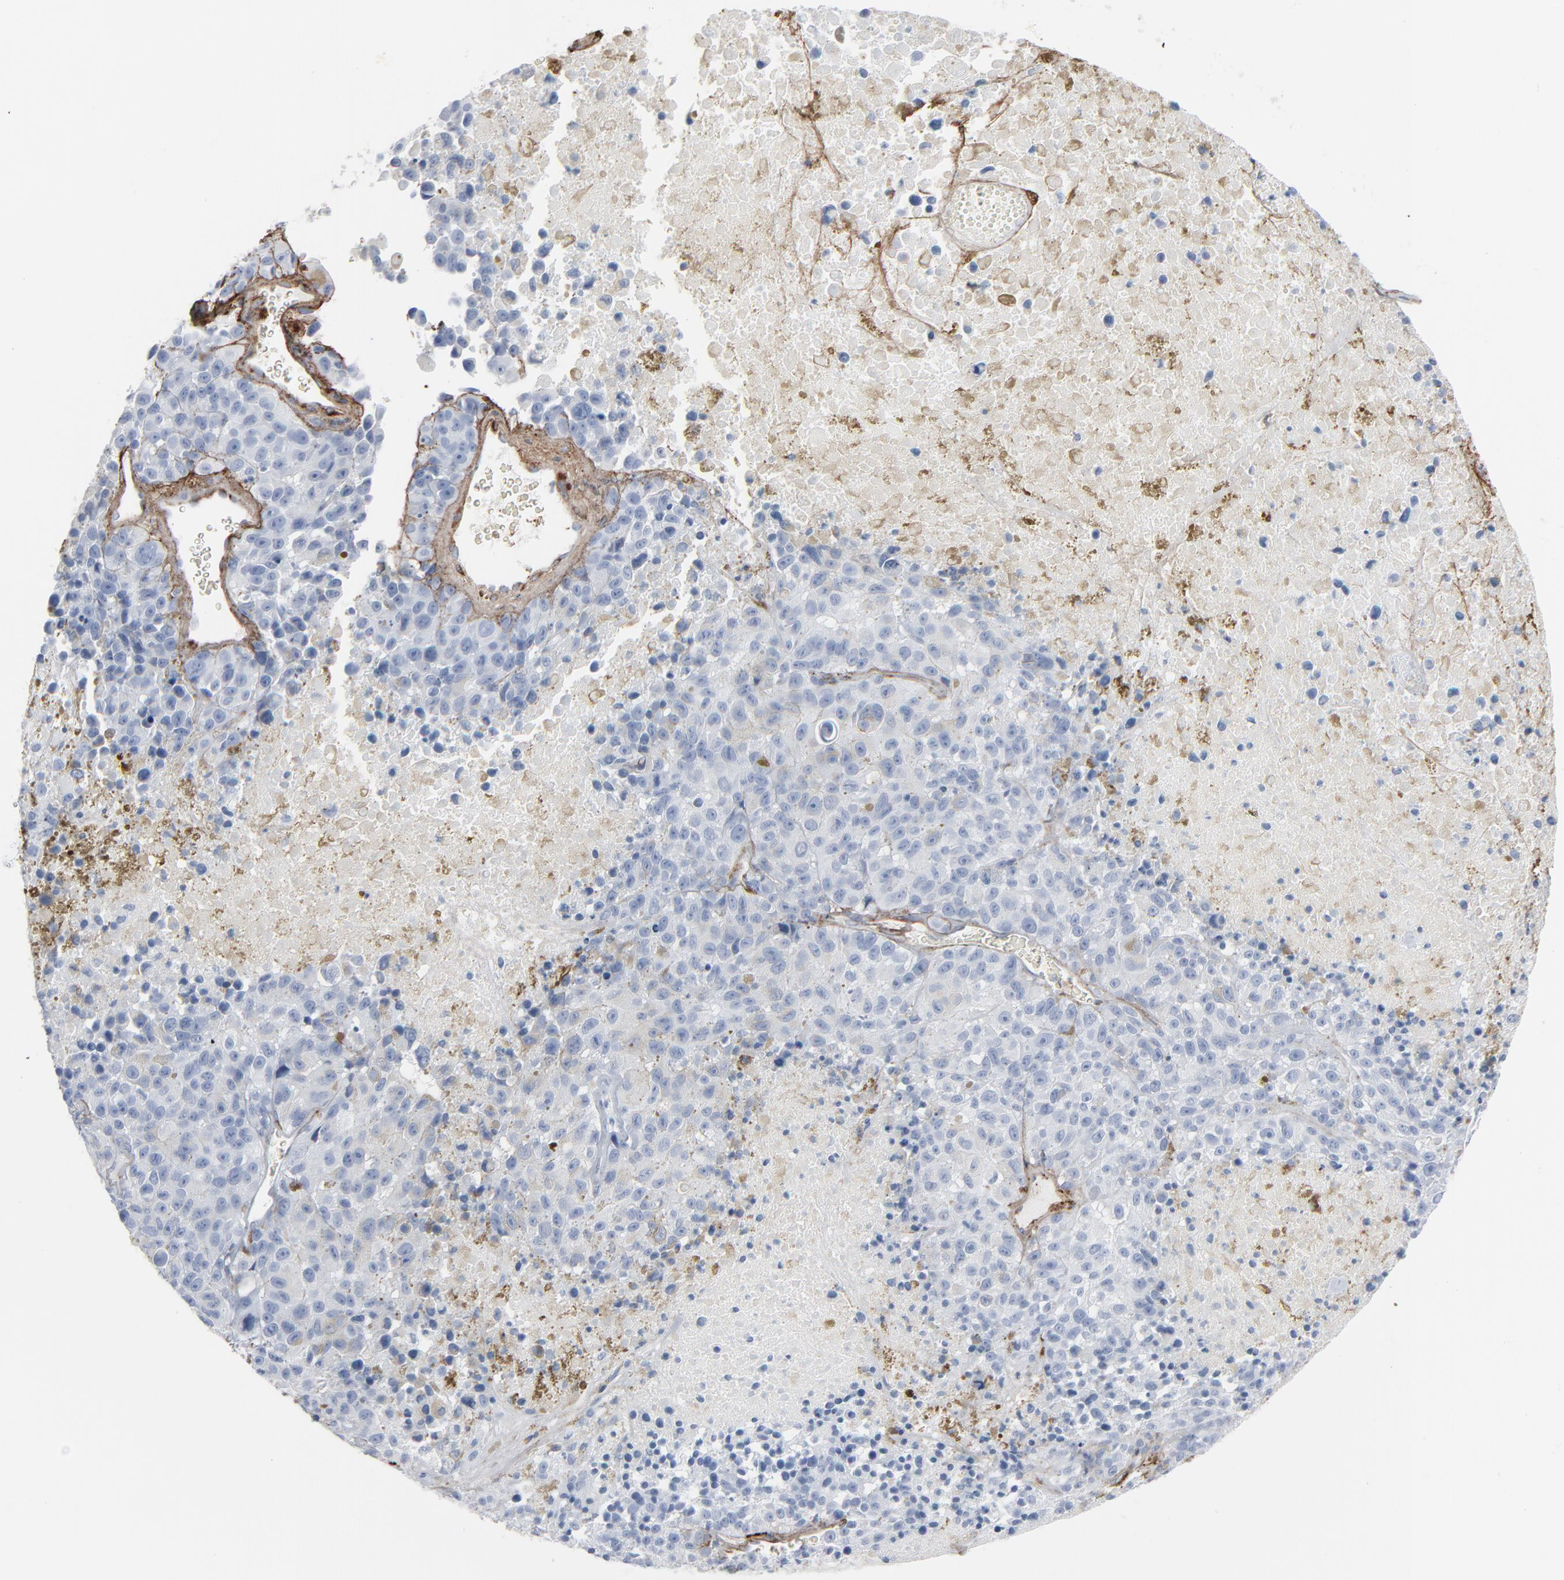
{"staining": {"intensity": "negative", "quantity": "none", "location": "none"}, "tissue": "melanoma", "cell_type": "Tumor cells", "image_type": "cancer", "snomed": [{"axis": "morphology", "description": "Malignant melanoma, Metastatic site"}, {"axis": "topography", "description": "Cerebral cortex"}], "caption": "High power microscopy histopathology image of an immunohistochemistry micrograph of melanoma, revealing no significant positivity in tumor cells. Brightfield microscopy of immunohistochemistry (IHC) stained with DAB (brown) and hematoxylin (blue), captured at high magnification.", "gene": "BGN", "patient": {"sex": "female", "age": 52}}